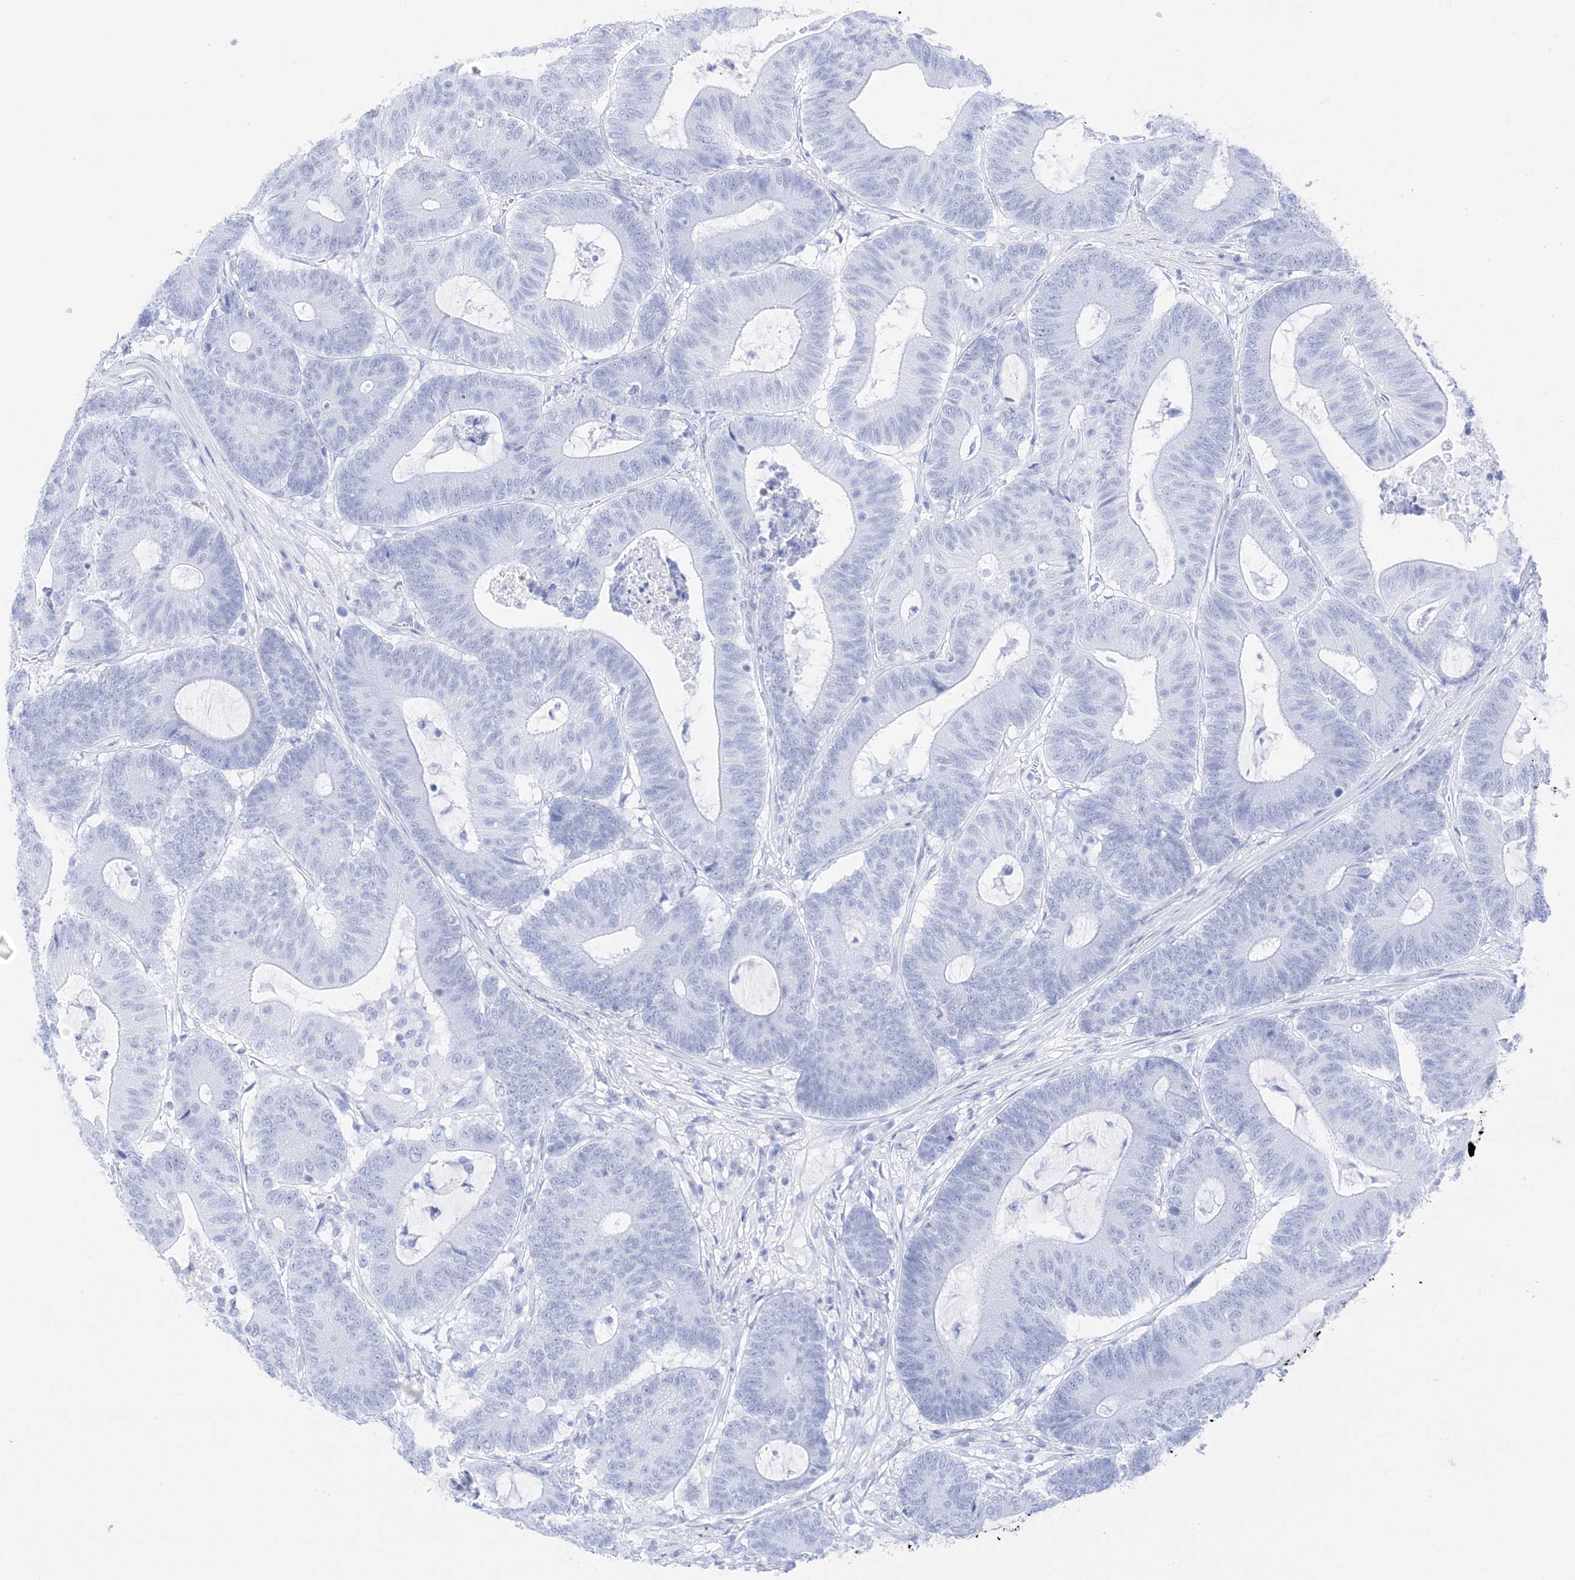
{"staining": {"intensity": "negative", "quantity": "none", "location": "none"}, "tissue": "colorectal cancer", "cell_type": "Tumor cells", "image_type": "cancer", "snomed": [{"axis": "morphology", "description": "Adenocarcinoma, NOS"}, {"axis": "topography", "description": "Colon"}], "caption": "Micrograph shows no protein expression in tumor cells of colorectal adenocarcinoma tissue.", "gene": "MUC17", "patient": {"sex": "female", "age": 84}}